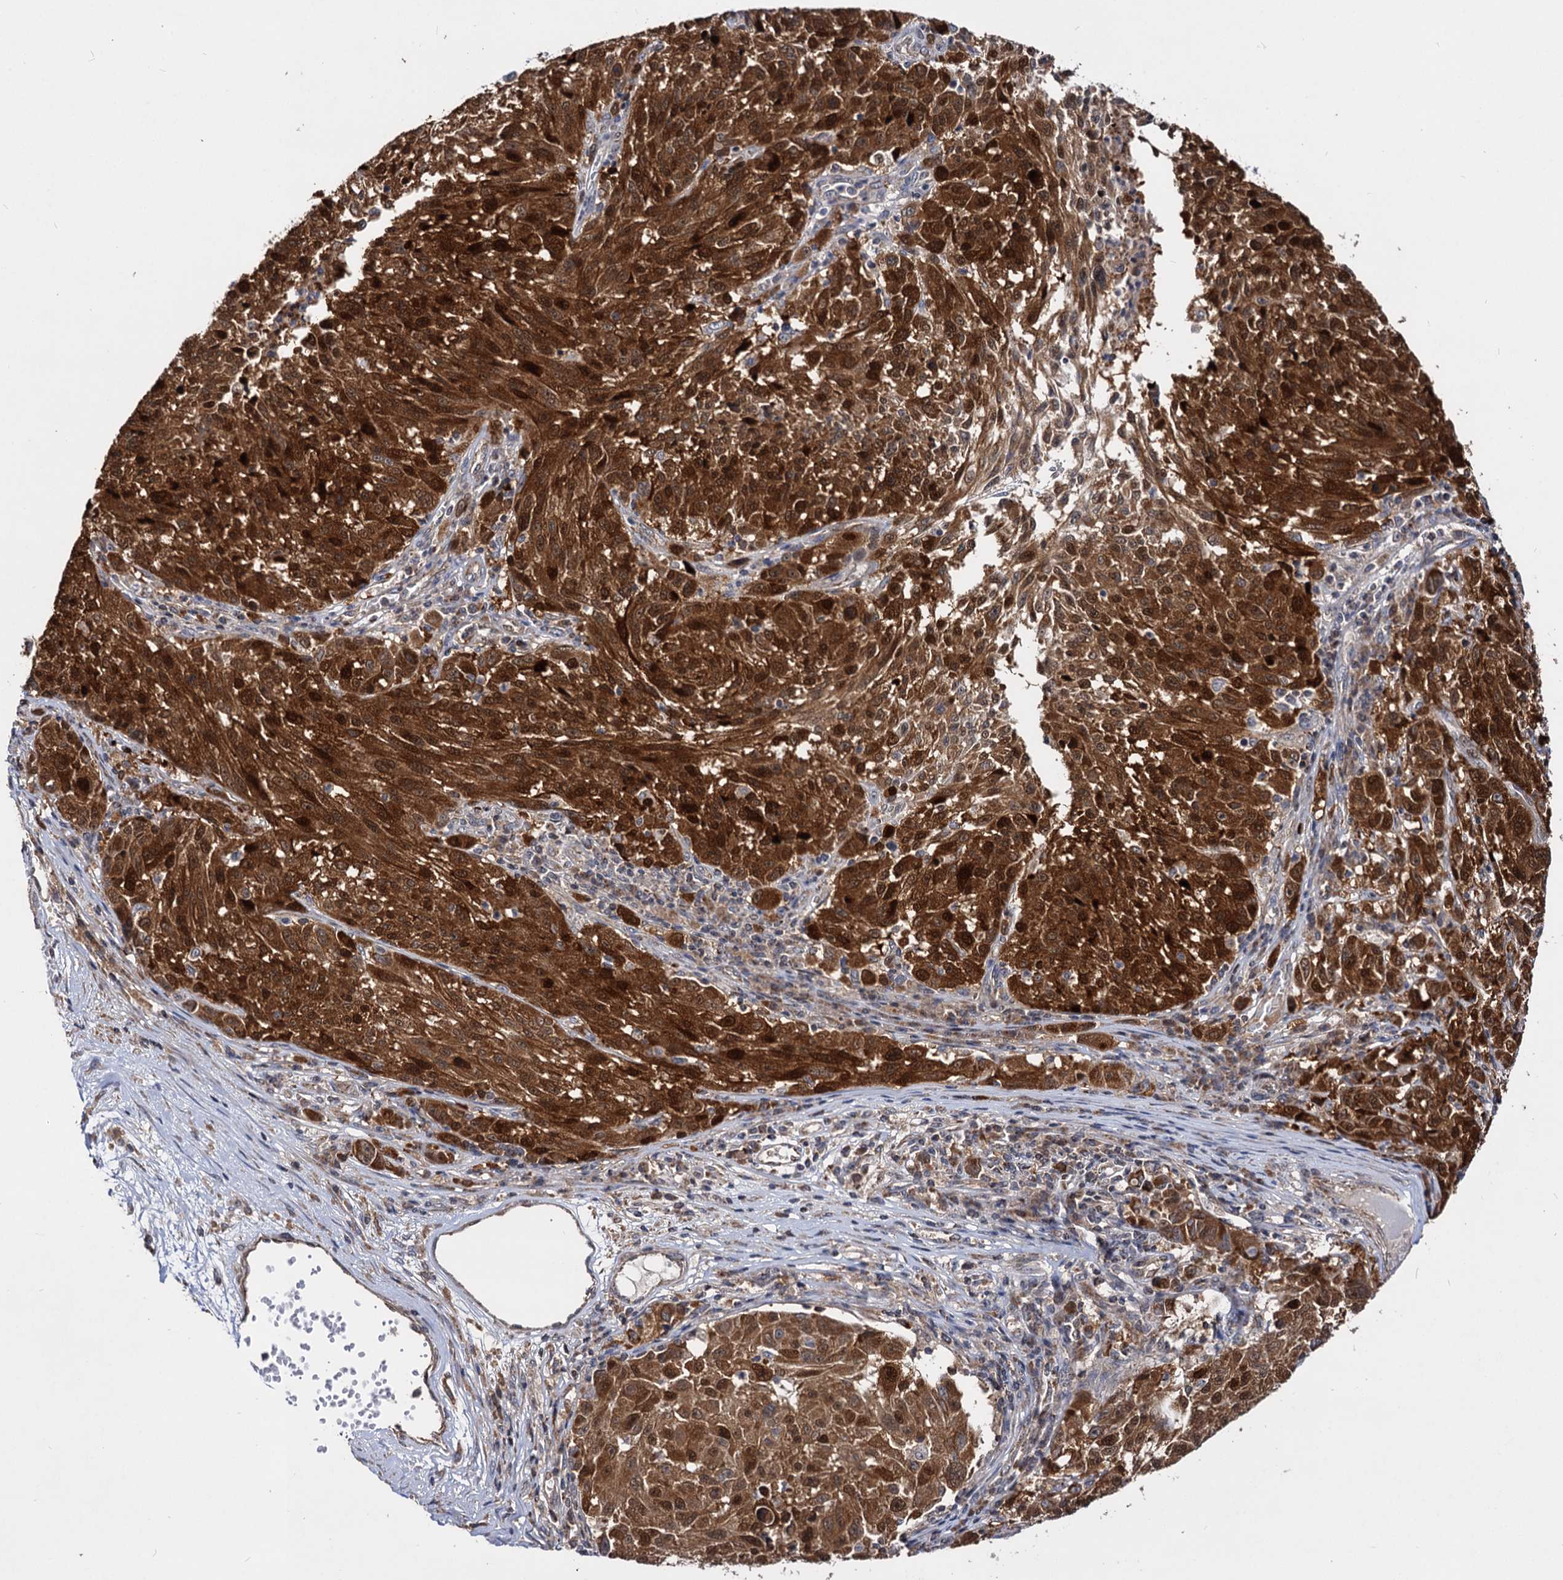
{"staining": {"intensity": "strong", "quantity": ">75%", "location": "cytoplasmic/membranous,nuclear"}, "tissue": "melanoma", "cell_type": "Tumor cells", "image_type": "cancer", "snomed": [{"axis": "morphology", "description": "Malignant melanoma, NOS"}, {"axis": "topography", "description": "Skin"}], "caption": "A micrograph of malignant melanoma stained for a protein exhibits strong cytoplasmic/membranous and nuclear brown staining in tumor cells. The protein is stained brown, and the nuclei are stained in blue (DAB (3,3'-diaminobenzidine) IHC with brightfield microscopy, high magnification).", "gene": "CEP76", "patient": {"sex": "male", "age": 53}}